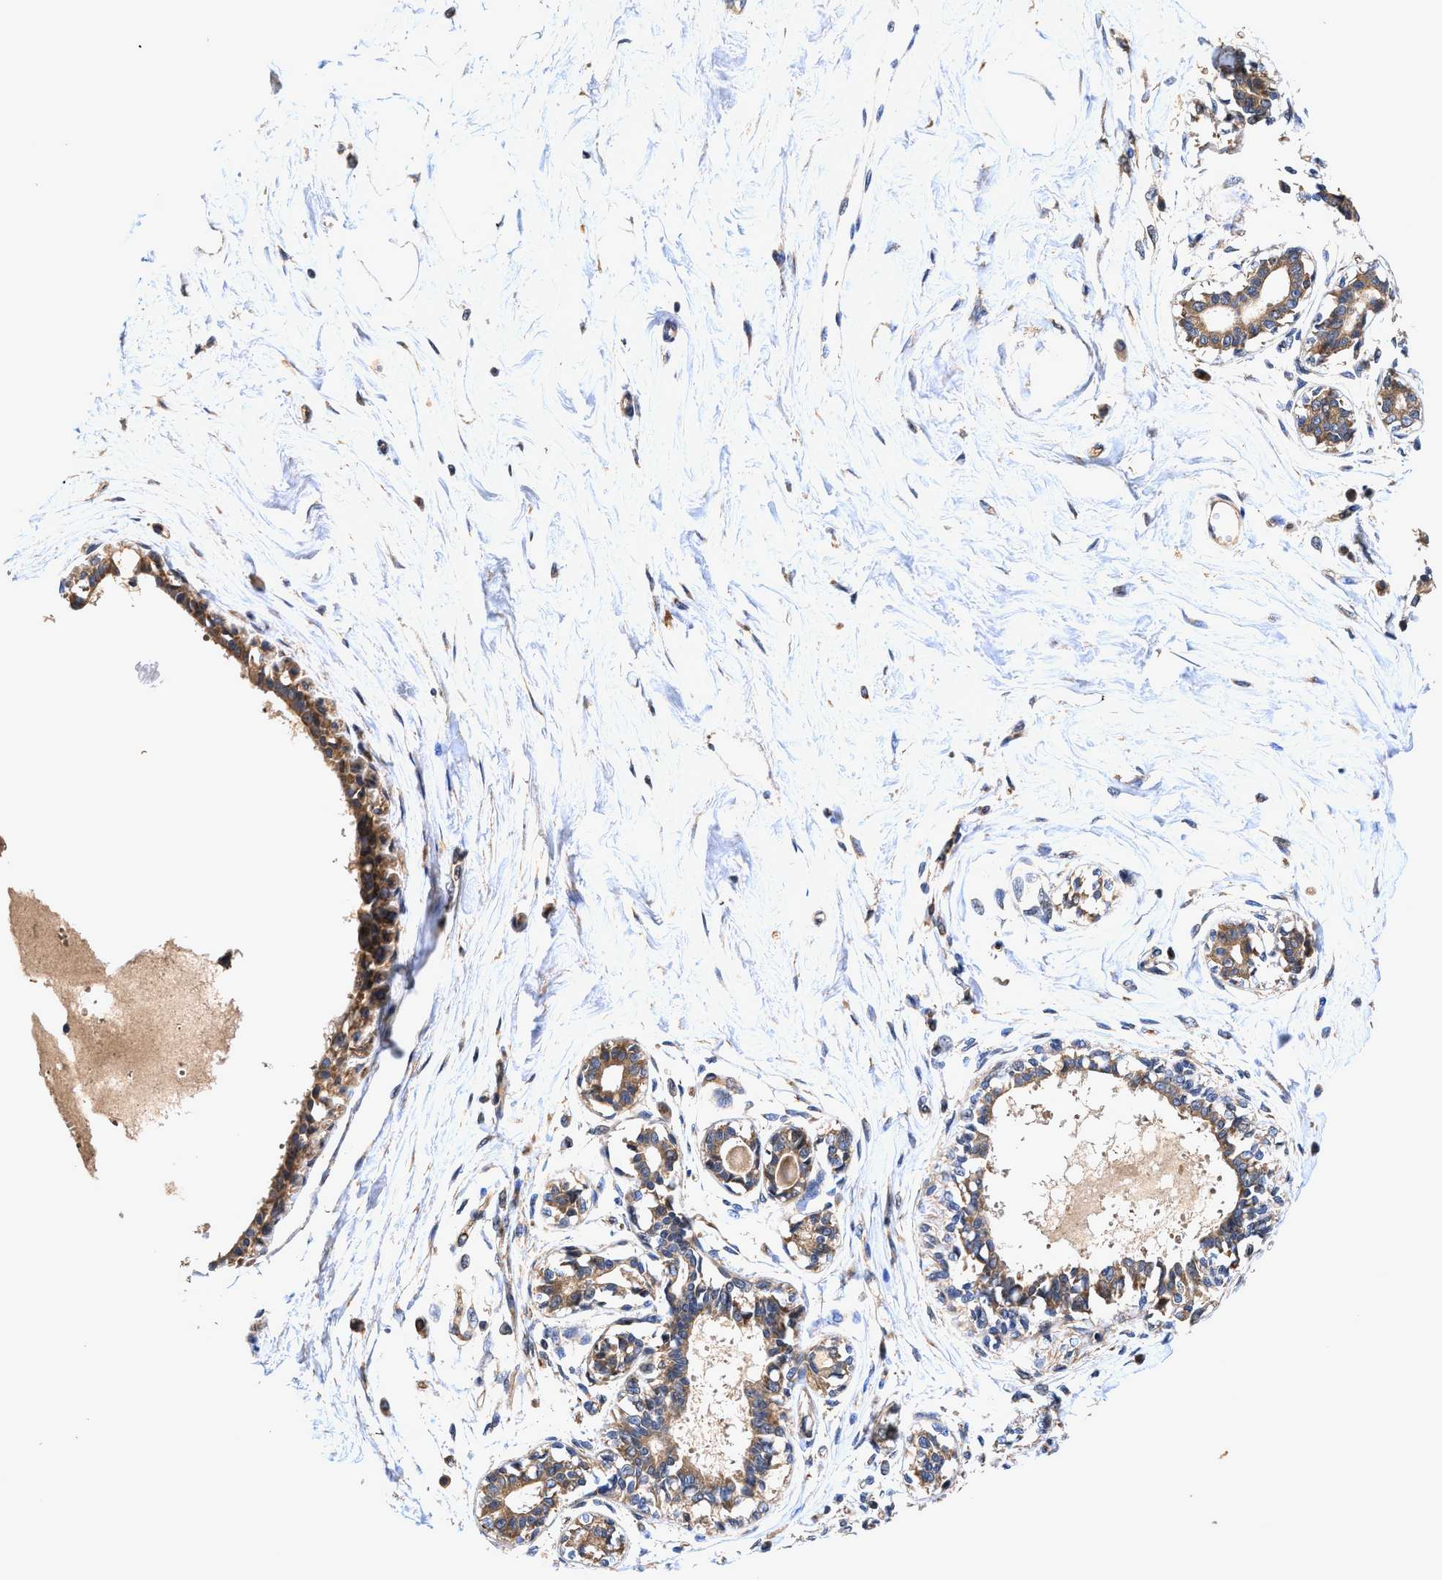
{"staining": {"intensity": "negative", "quantity": "none", "location": "none"}, "tissue": "breast", "cell_type": "Adipocytes", "image_type": "normal", "snomed": [{"axis": "morphology", "description": "Normal tissue, NOS"}, {"axis": "topography", "description": "Breast"}], "caption": "There is no significant positivity in adipocytes of breast. (Stains: DAB IHC with hematoxylin counter stain, Microscopy: brightfield microscopy at high magnification).", "gene": "EFNA4", "patient": {"sex": "female", "age": 45}}